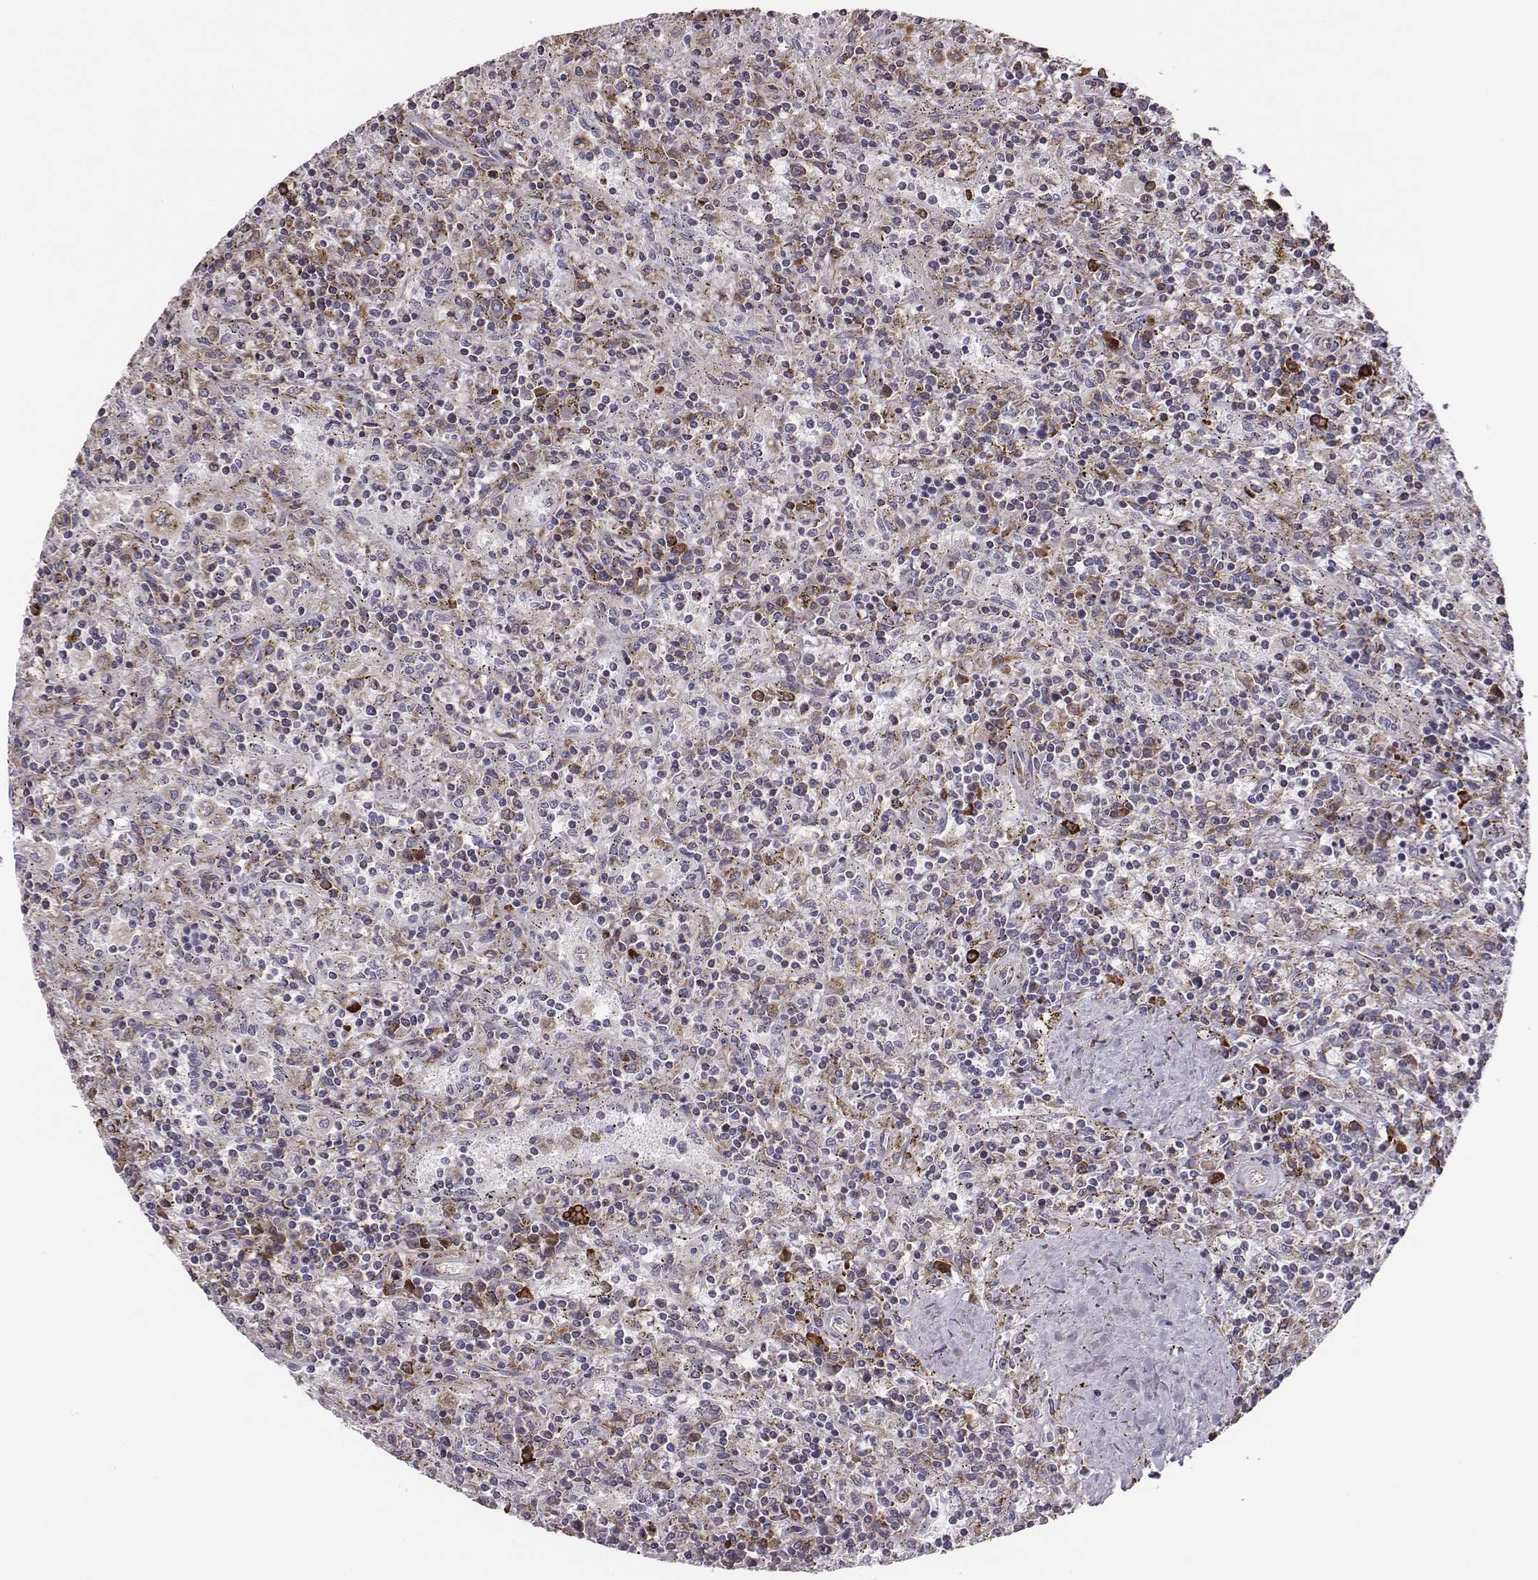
{"staining": {"intensity": "negative", "quantity": "none", "location": "none"}, "tissue": "lymphoma", "cell_type": "Tumor cells", "image_type": "cancer", "snomed": [{"axis": "morphology", "description": "Malignant lymphoma, non-Hodgkin's type, Low grade"}, {"axis": "topography", "description": "Spleen"}], "caption": "Tumor cells show no significant protein expression in low-grade malignant lymphoma, non-Hodgkin's type. (DAB (3,3'-diaminobenzidine) immunohistochemistry, high magnification).", "gene": "SELENOI", "patient": {"sex": "male", "age": 62}}